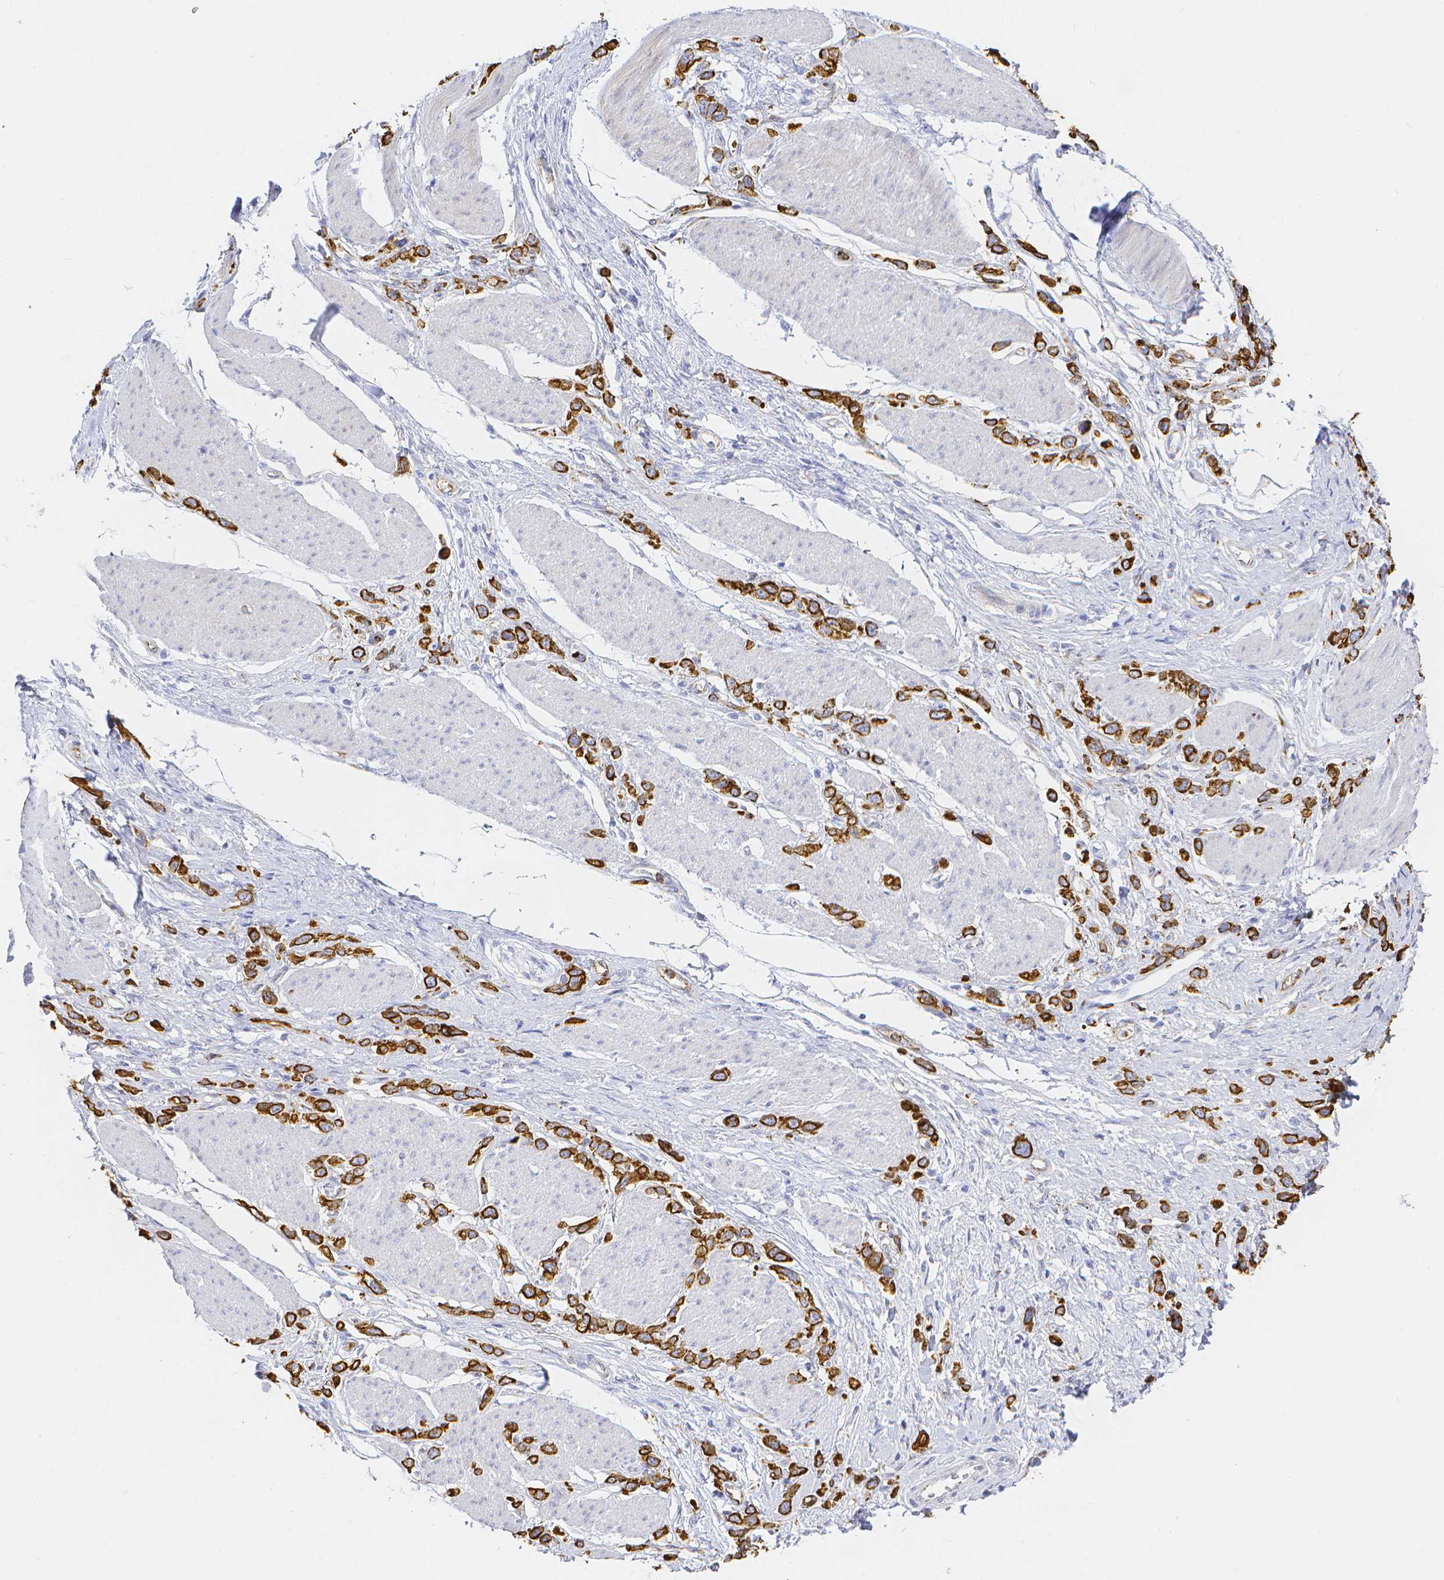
{"staining": {"intensity": "strong", "quantity": ">75%", "location": "cytoplasmic/membranous"}, "tissue": "stomach cancer", "cell_type": "Tumor cells", "image_type": "cancer", "snomed": [{"axis": "morphology", "description": "Adenocarcinoma, NOS"}, {"axis": "topography", "description": "Stomach"}], "caption": "Immunohistochemical staining of human stomach adenocarcinoma exhibits high levels of strong cytoplasmic/membranous staining in about >75% of tumor cells.", "gene": "SMURF1", "patient": {"sex": "female", "age": 65}}